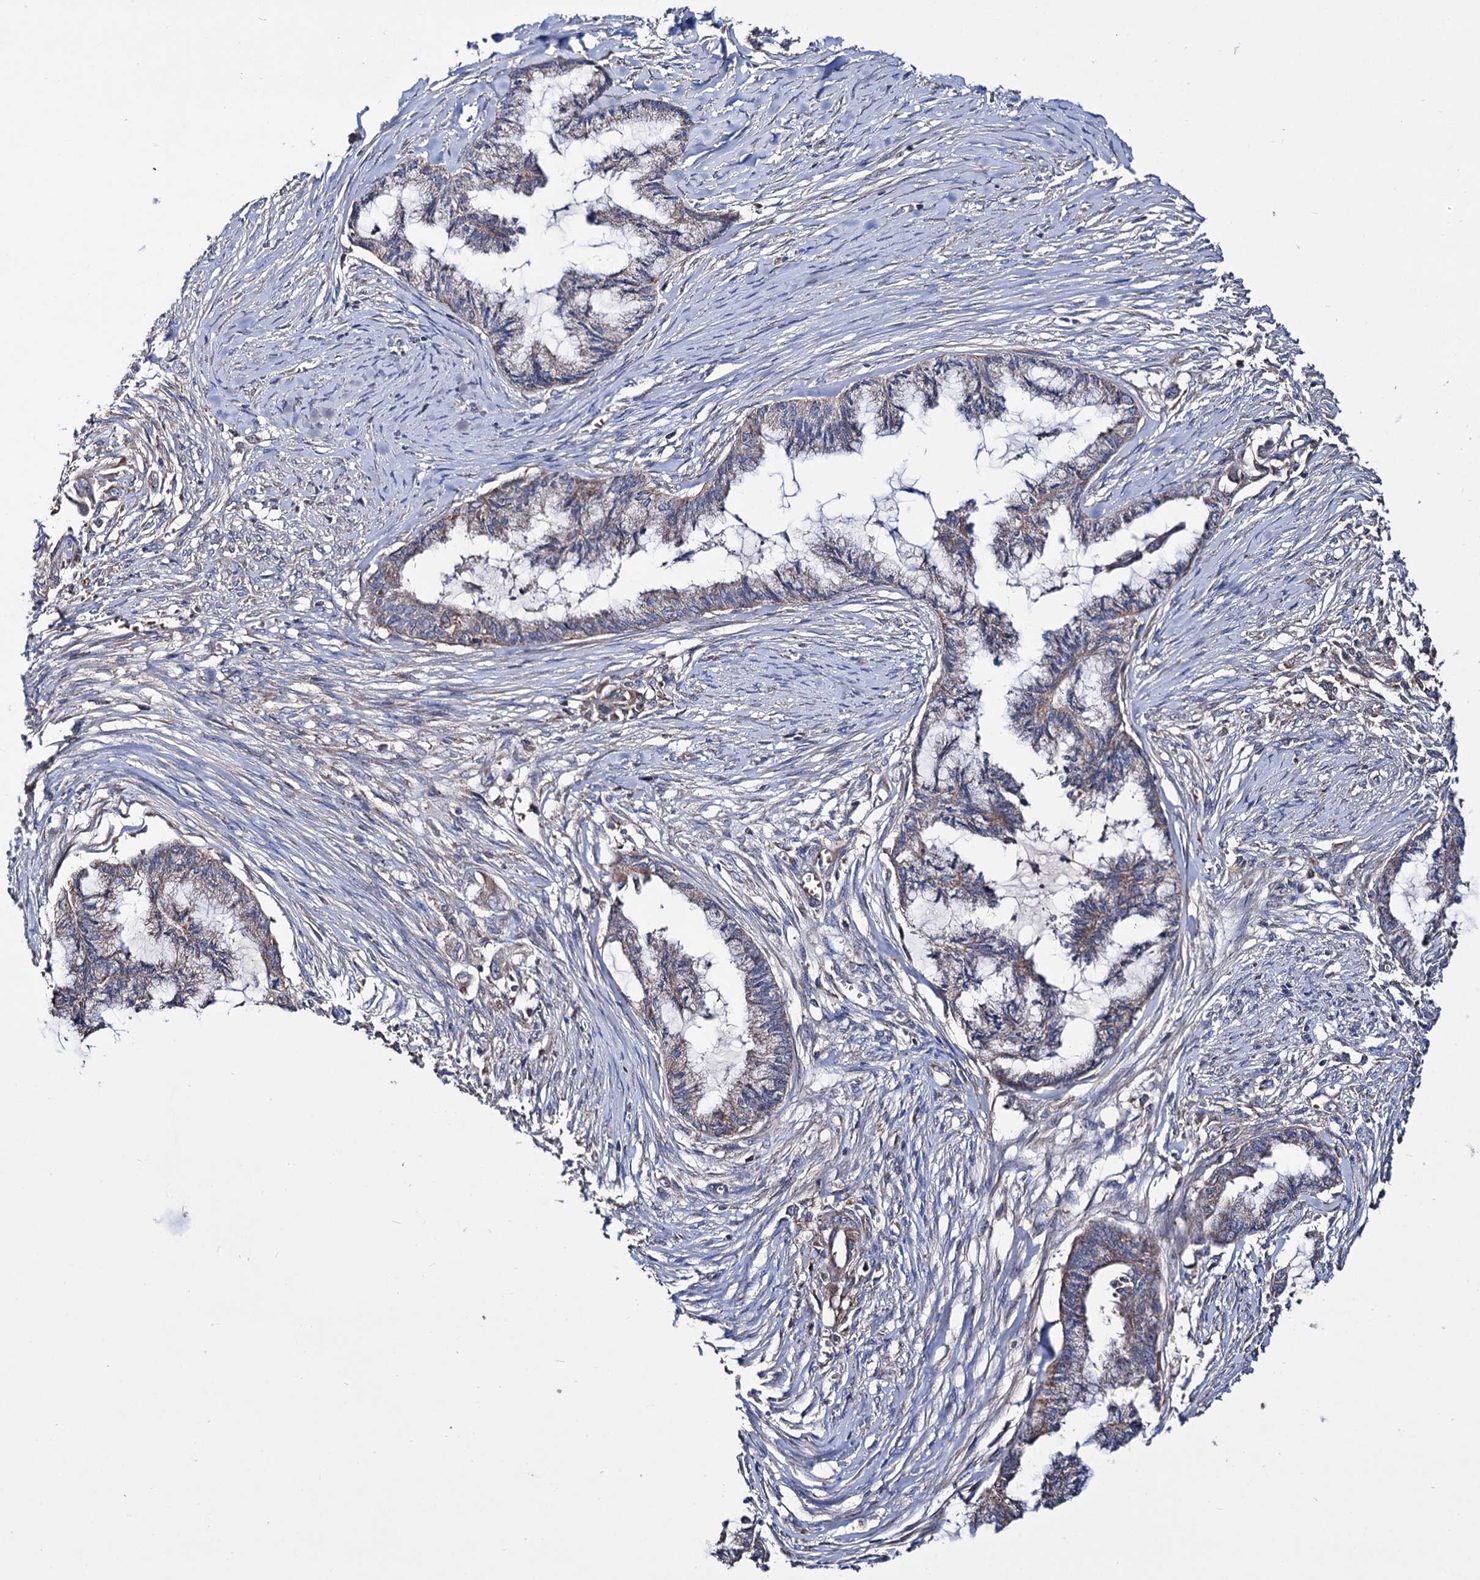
{"staining": {"intensity": "weak", "quantity": ">75%", "location": "cytoplasmic/membranous"}, "tissue": "endometrial cancer", "cell_type": "Tumor cells", "image_type": "cancer", "snomed": [{"axis": "morphology", "description": "Adenocarcinoma, NOS"}, {"axis": "topography", "description": "Endometrium"}], "caption": "Immunohistochemical staining of human endometrial cancer displays weak cytoplasmic/membranous protein positivity in approximately >75% of tumor cells.", "gene": "CLPB", "patient": {"sex": "female", "age": 86}}